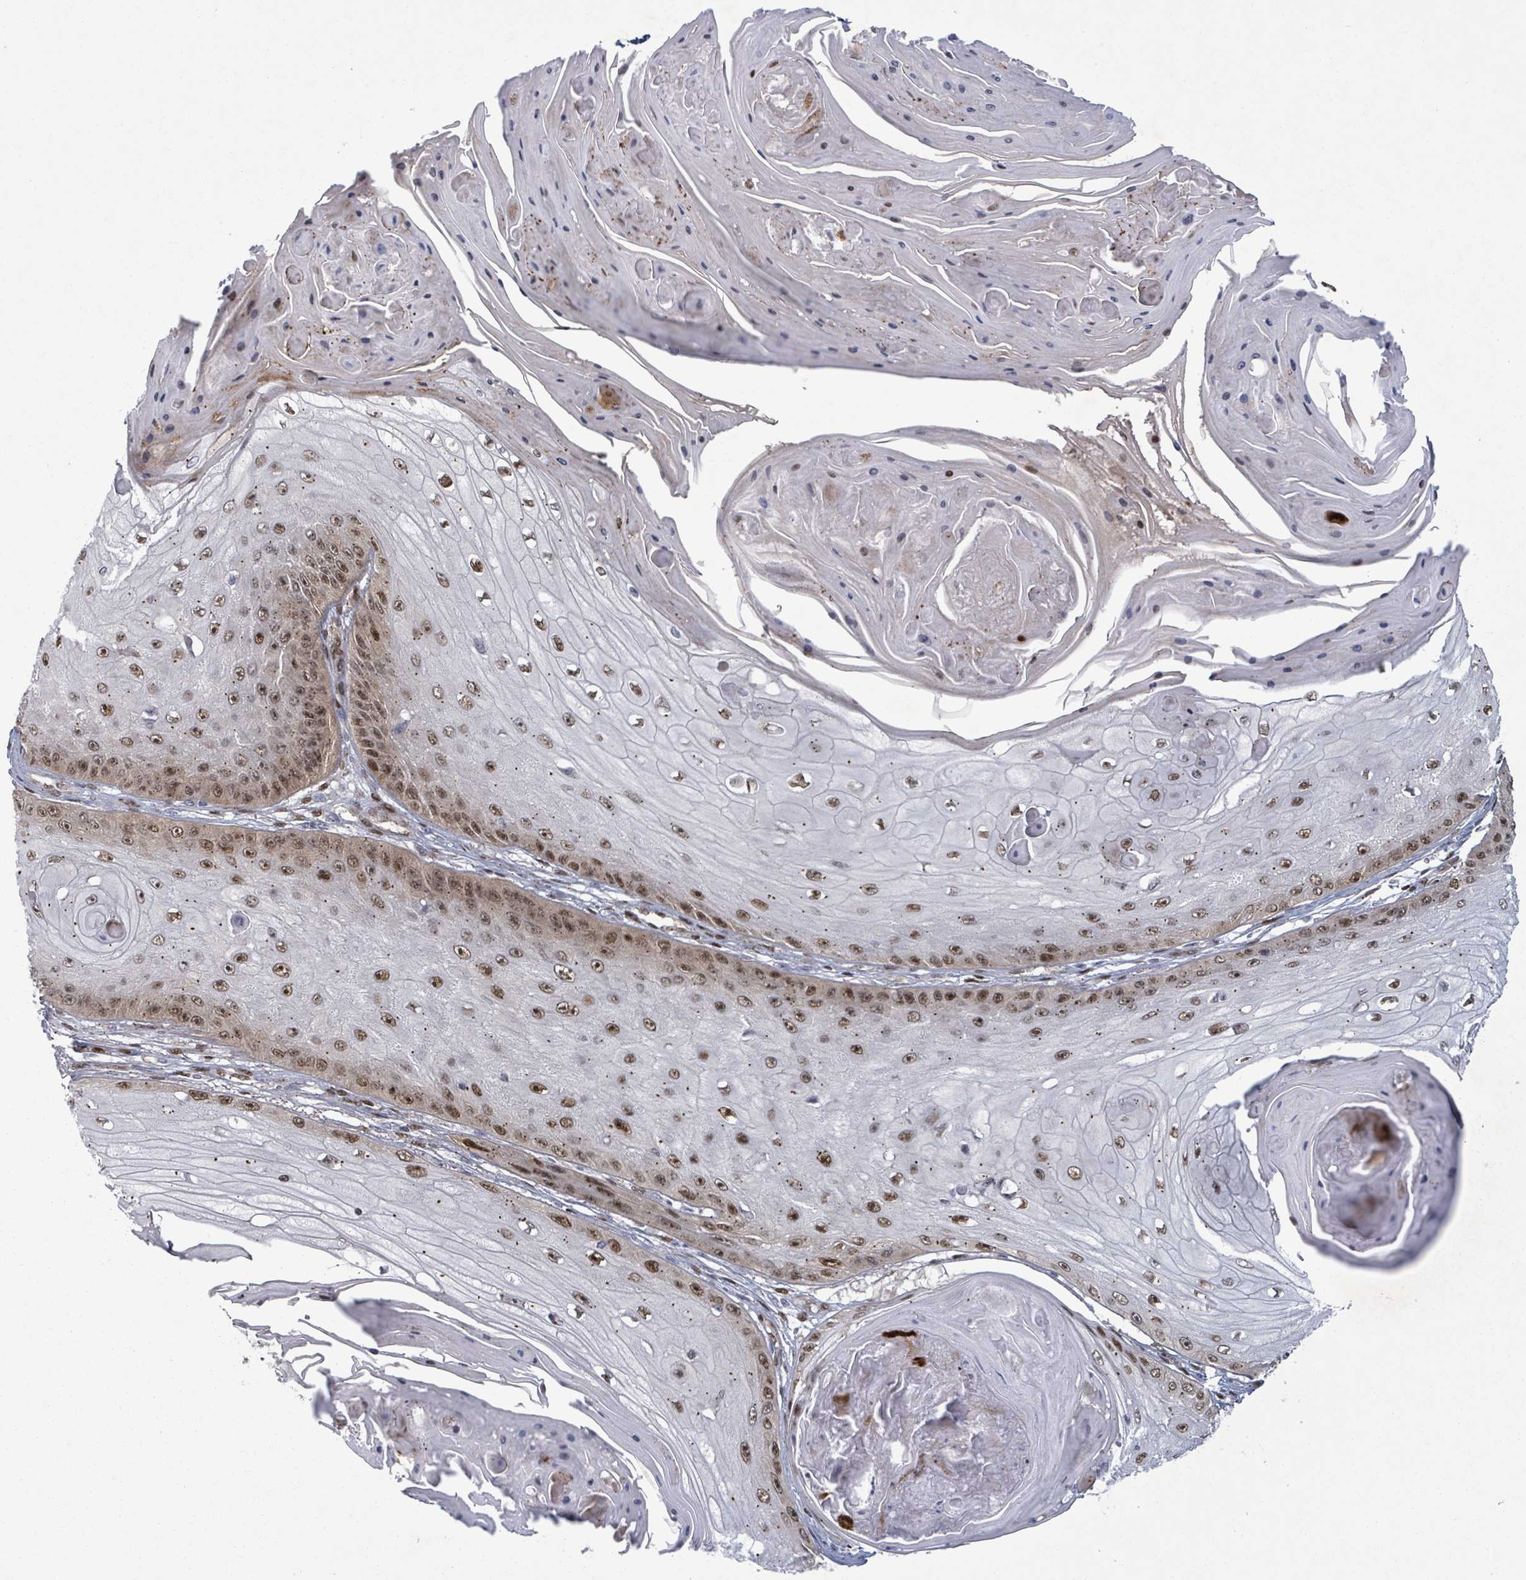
{"staining": {"intensity": "moderate", "quantity": ">75%", "location": "nuclear"}, "tissue": "skin cancer", "cell_type": "Tumor cells", "image_type": "cancer", "snomed": [{"axis": "morphology", "description": "Squamous cell carcinoma, NOS"}, {"axis": "topography", "description": "Skin"}], "caption": "Brown immunohistochemical staining in squamous cell carcinoma (skin) reveals moderate nuclear staining in approximately >75% of tumor cells. (IHC, brightfield microscopy, high magnification).", "gene": "TUSC1", "patient": {"sex": "male", "age": 70}}